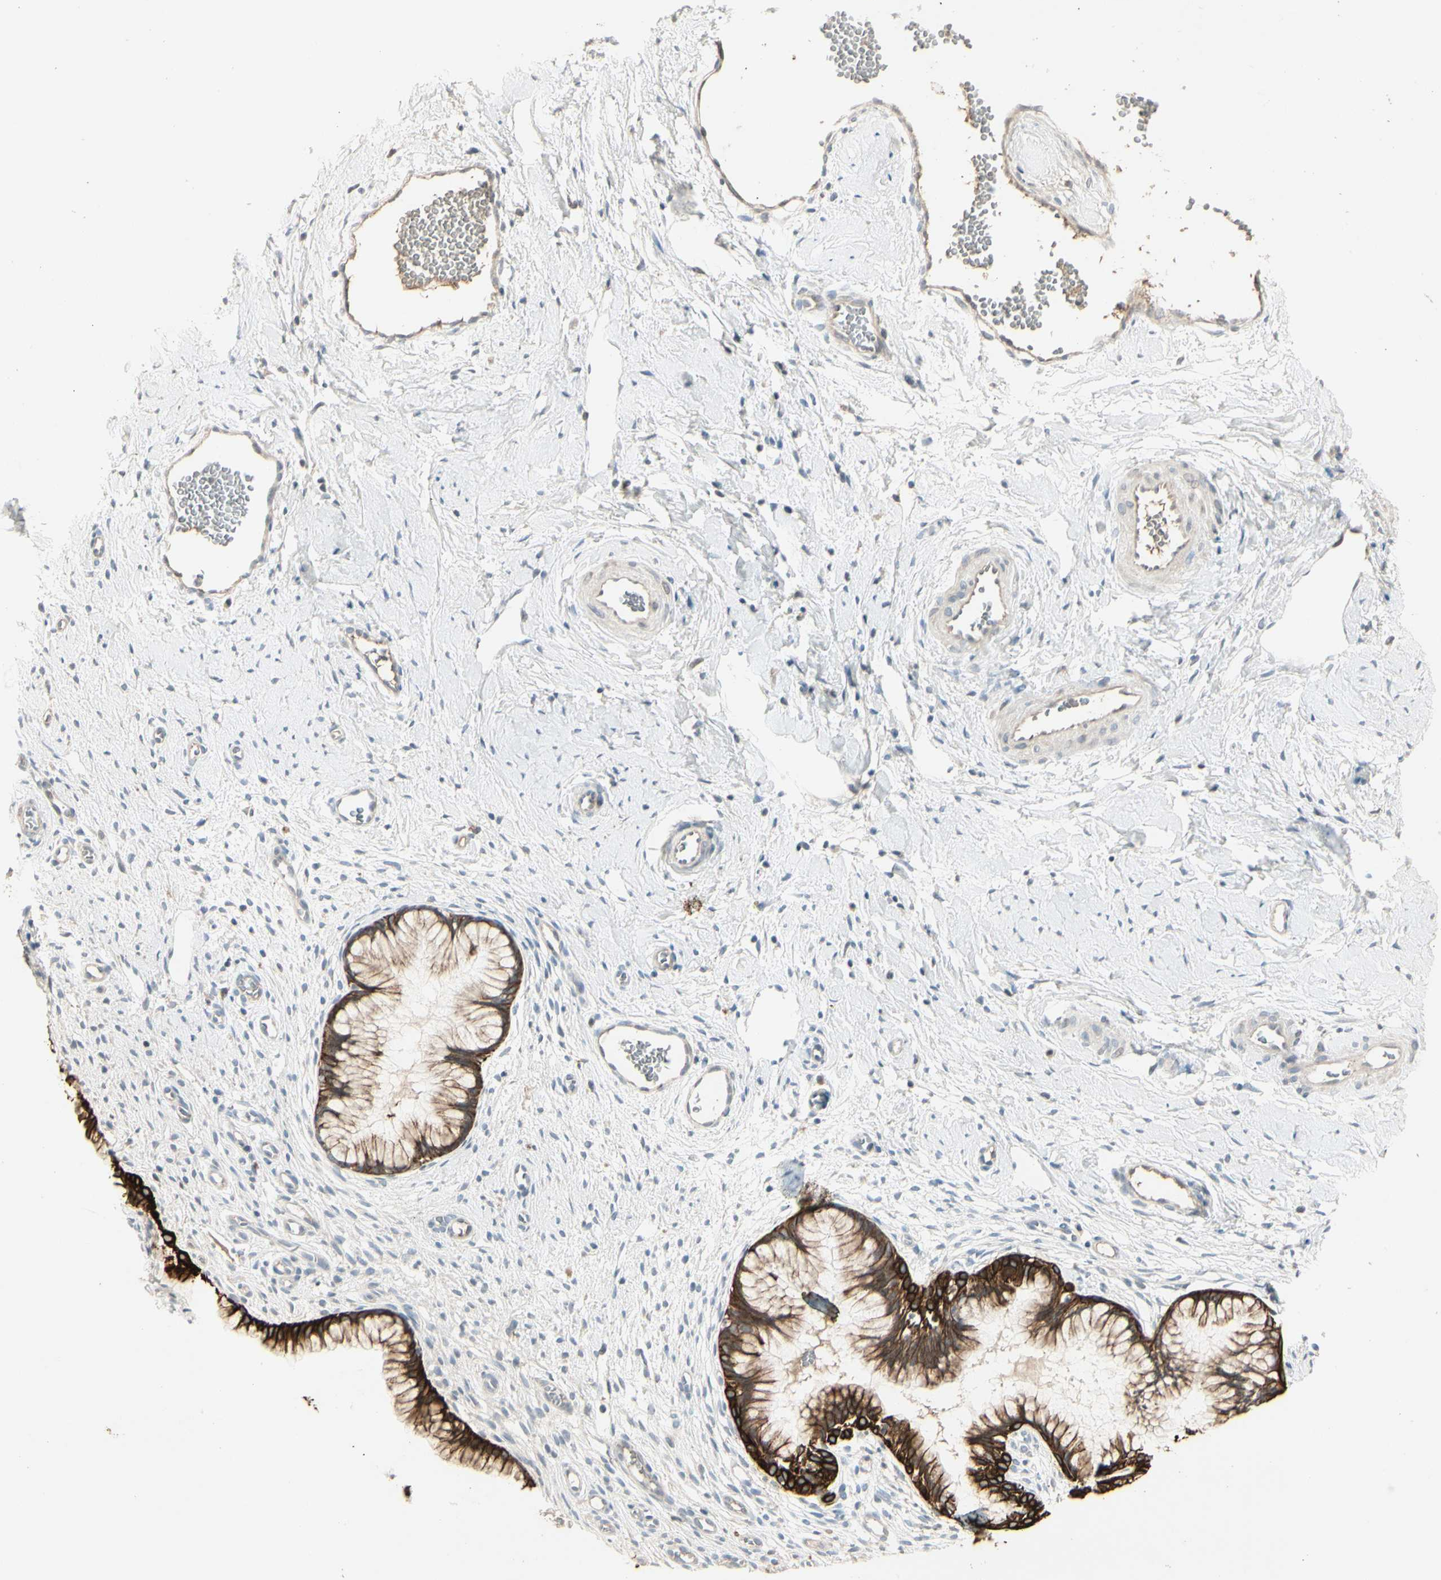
{"staining": {"intensity": "strong", "quantity": ">75%", "location": "cytoplasmic/membranous"}, "tissue": "cervix", "cell_type": "Glandular cells", "image_type": "normal", "snomed": [{"axis": "morphology", "description": "Normal tissue, NOS"}, {"axis": "topography", "description": "Cervix"}], "caption": "The micrograph exhibits immunohistochemical staining of unremarkable cervix. There is strong cytoplasmic/membranous staining is identified in approximately >75% of glandular cells.", "gene": "SKIL", "patient": {"sex": "female", "age": 65}}